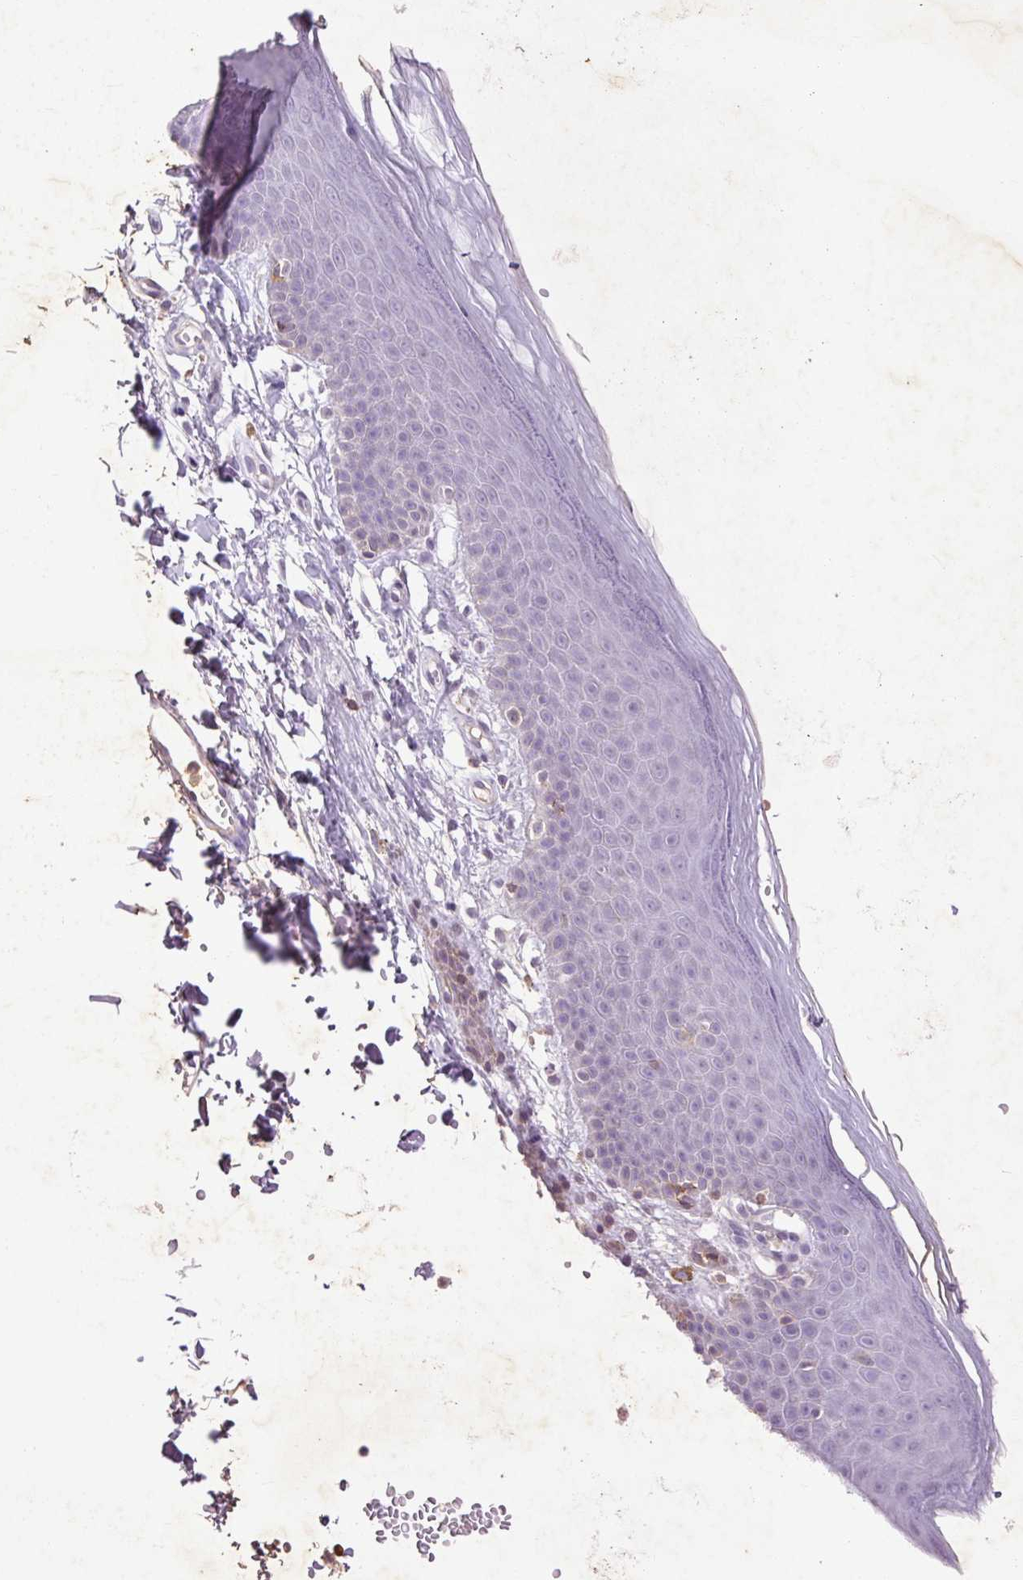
{"staining": {"intensity": "negative", "quantity": "none", "location": "none"}, "tissue": "skin", "cell_type": "Epidermal cells", "image_type": "normal", "snomed": [{"axis": "morphology", "description": "Normal tissue, NOS"}, {"axis": "topography", "description": "Anal"}], "caption": "Immunohistochemical staining of benign human skin reveals no significant expression in epidermal cells.", "gene": "FNDC7", "patient": {"sex": "male", "age": 53}}